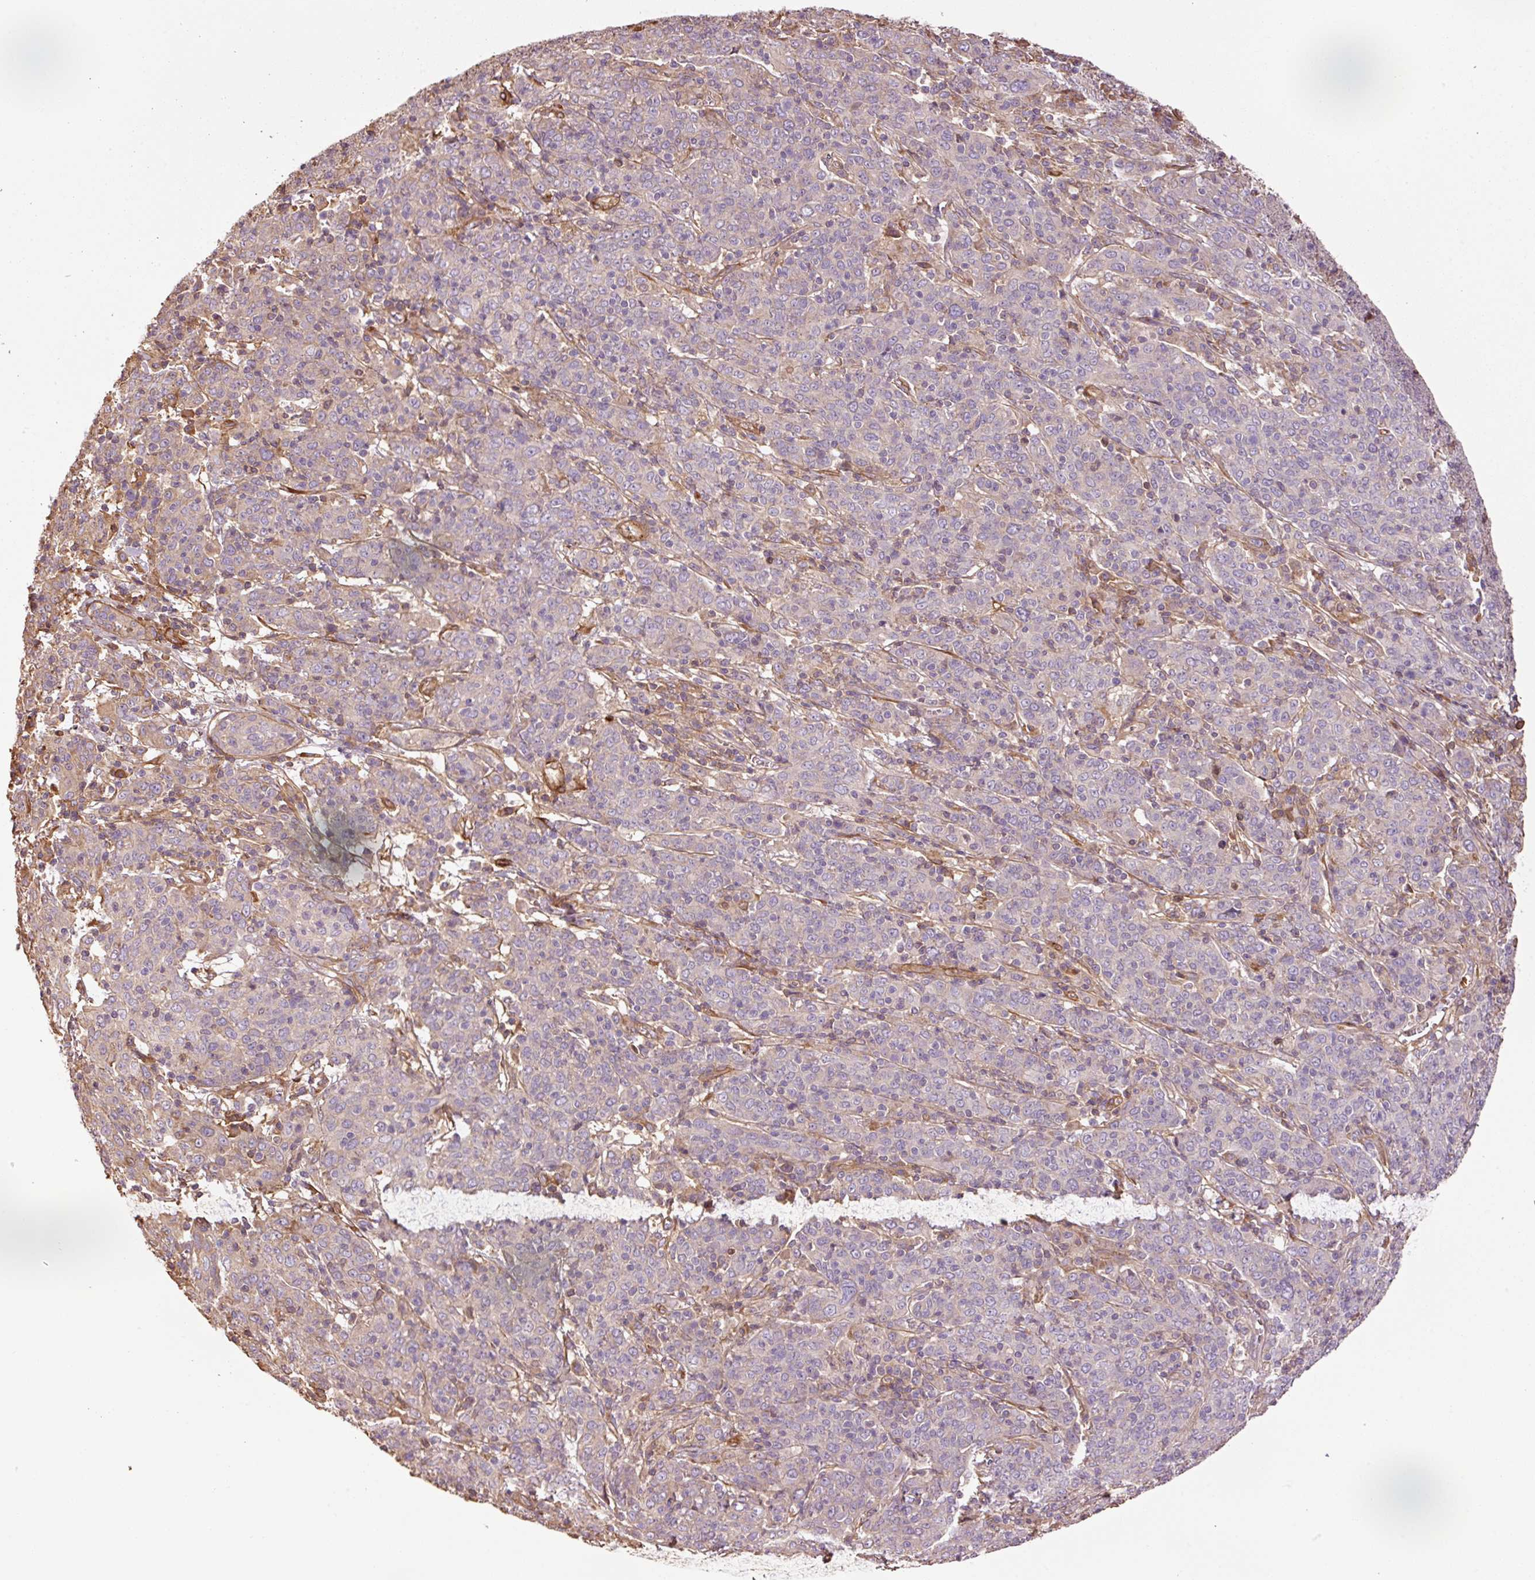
{"staining": {"intensity": "negative", "quantity": "none", "location": "none"}, "tissue": "cervical cancer", "cell_type": "Tumor cells", "image_type": "cancer", "snomed": [{"axis": "morphology", "description": "Squamous cell carcinoma, NOS"}, {"axis": "topography", "description": "Cervix"}], "caption": "Tumor cells are negative for protein expression in human cervical cancer (squamous cell carcinoma).", "gene": "NID2", "patient": {"sex": "female", "age": 67}}